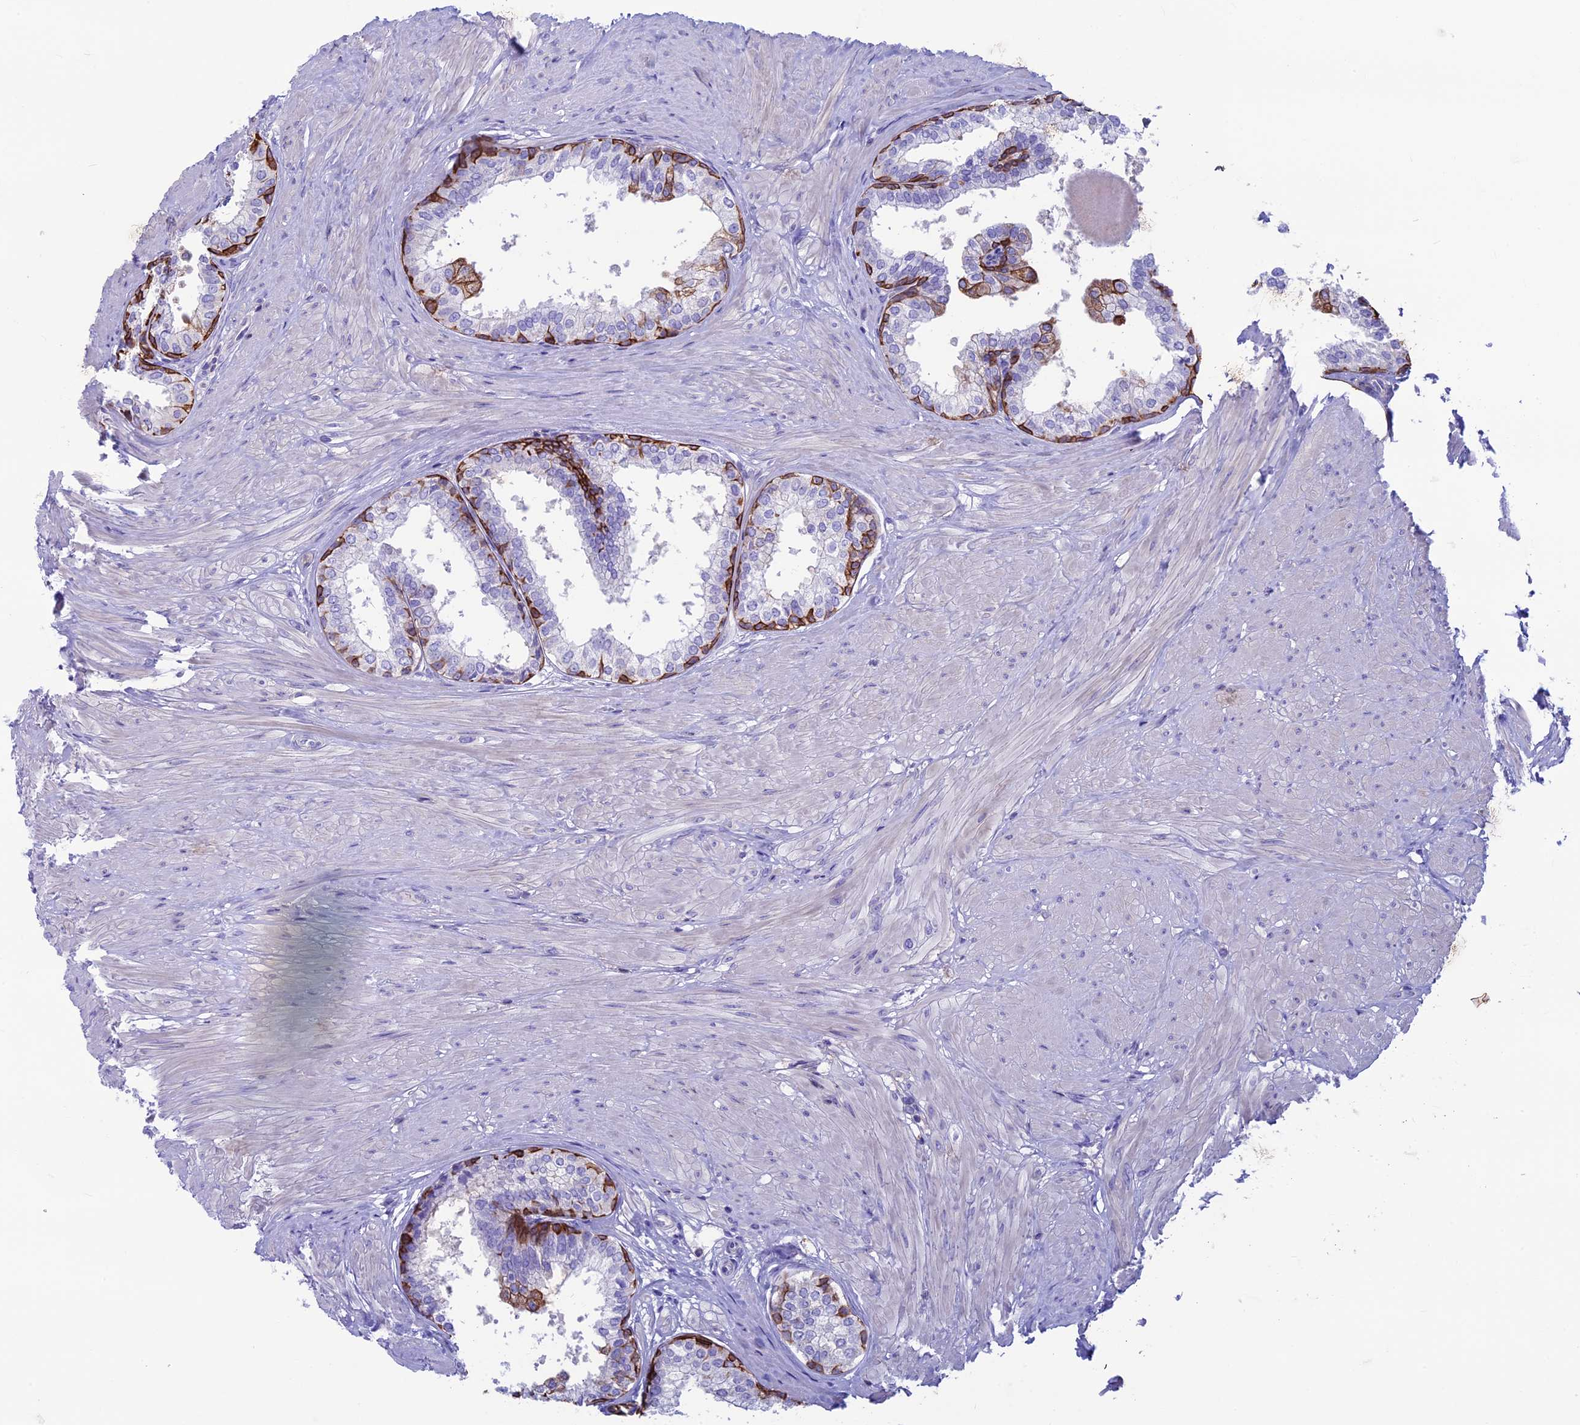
{"staining": {"intensity": "strong", "quantity": "<25%", "location": "cytoplasmic/membranous"}, "tissue": "prostate", "cell_type": "Glandular cells", "image_type": "normal", "snomed": [{"axis": "morphology", "description": "Normal tissue, NOS"}, {"axis": "topography", "description": "Prostate"}], "caption": "Normal prostate was stained to show a protein in brown. There is medium levels of strong cytoplasmic/membranous staining in about <25% of glandular cells.", "gene": "CDAN1", "patient": {"sex": "male", "age": 48}}